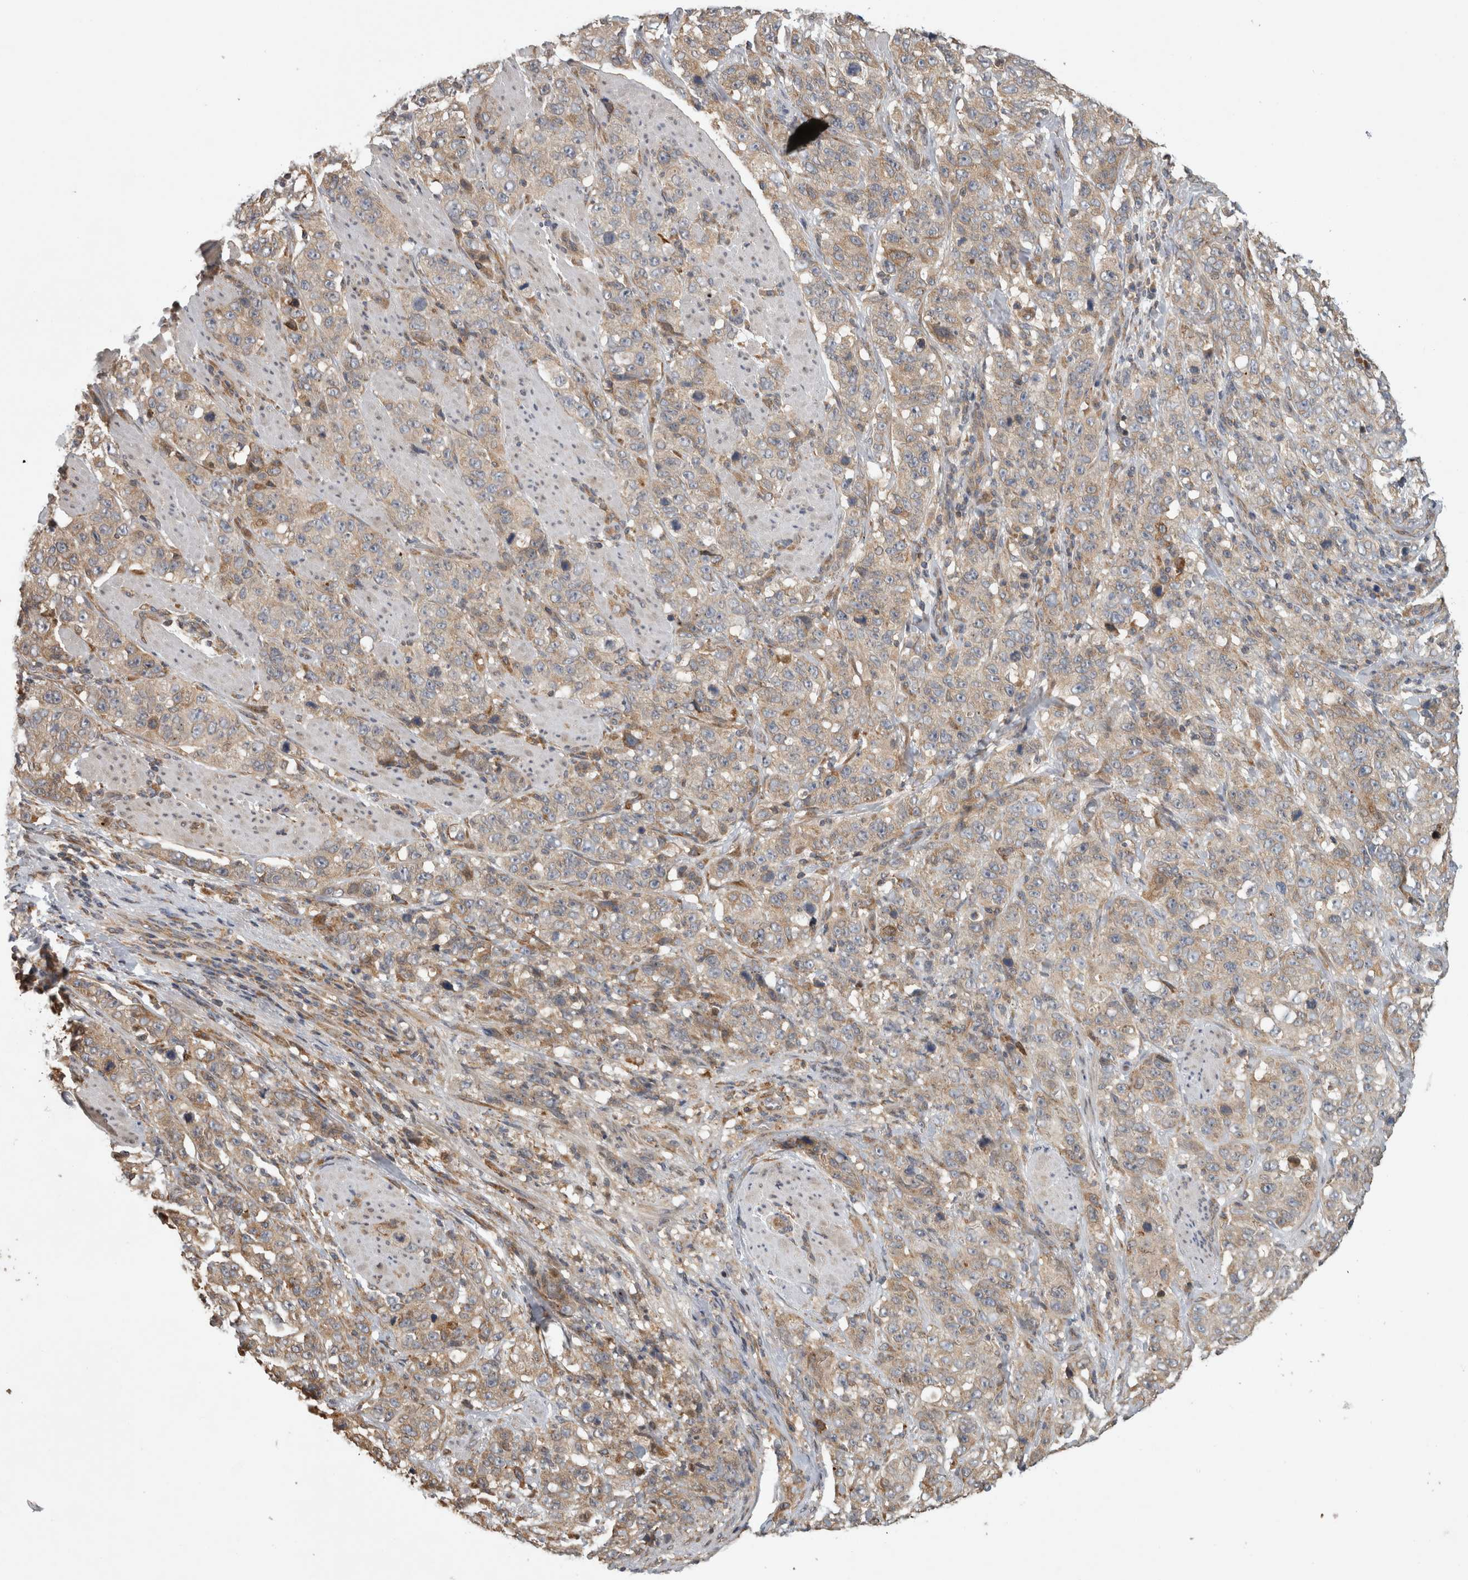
{"staining": {"intensity": "weak", "quantity": ">75%", "location": "cytoplasmic/membranous"}, "tissue": "stomach cancer", "cell_type": "Tumor cells", "image_type": "cancer", "snomed": [{"axis": "morphology", "description": "Adenocarcinoma, NOS"}, {"axis": "topography", "description": "Stomach"}], "caption": "Immunohistochemistry (IHC) image of neoplastic tissue: adenocarcinoma (stomach) stained using immunohistochemistry (IHC) reveals low levels of weak protein expression localized specifically in the cytoplasmic/membranous of tumor cells, appearing as a cytoplasmic/membranous brown color.", "gene": "PARP6", "patient": {"sex": "male", "age": 48}}